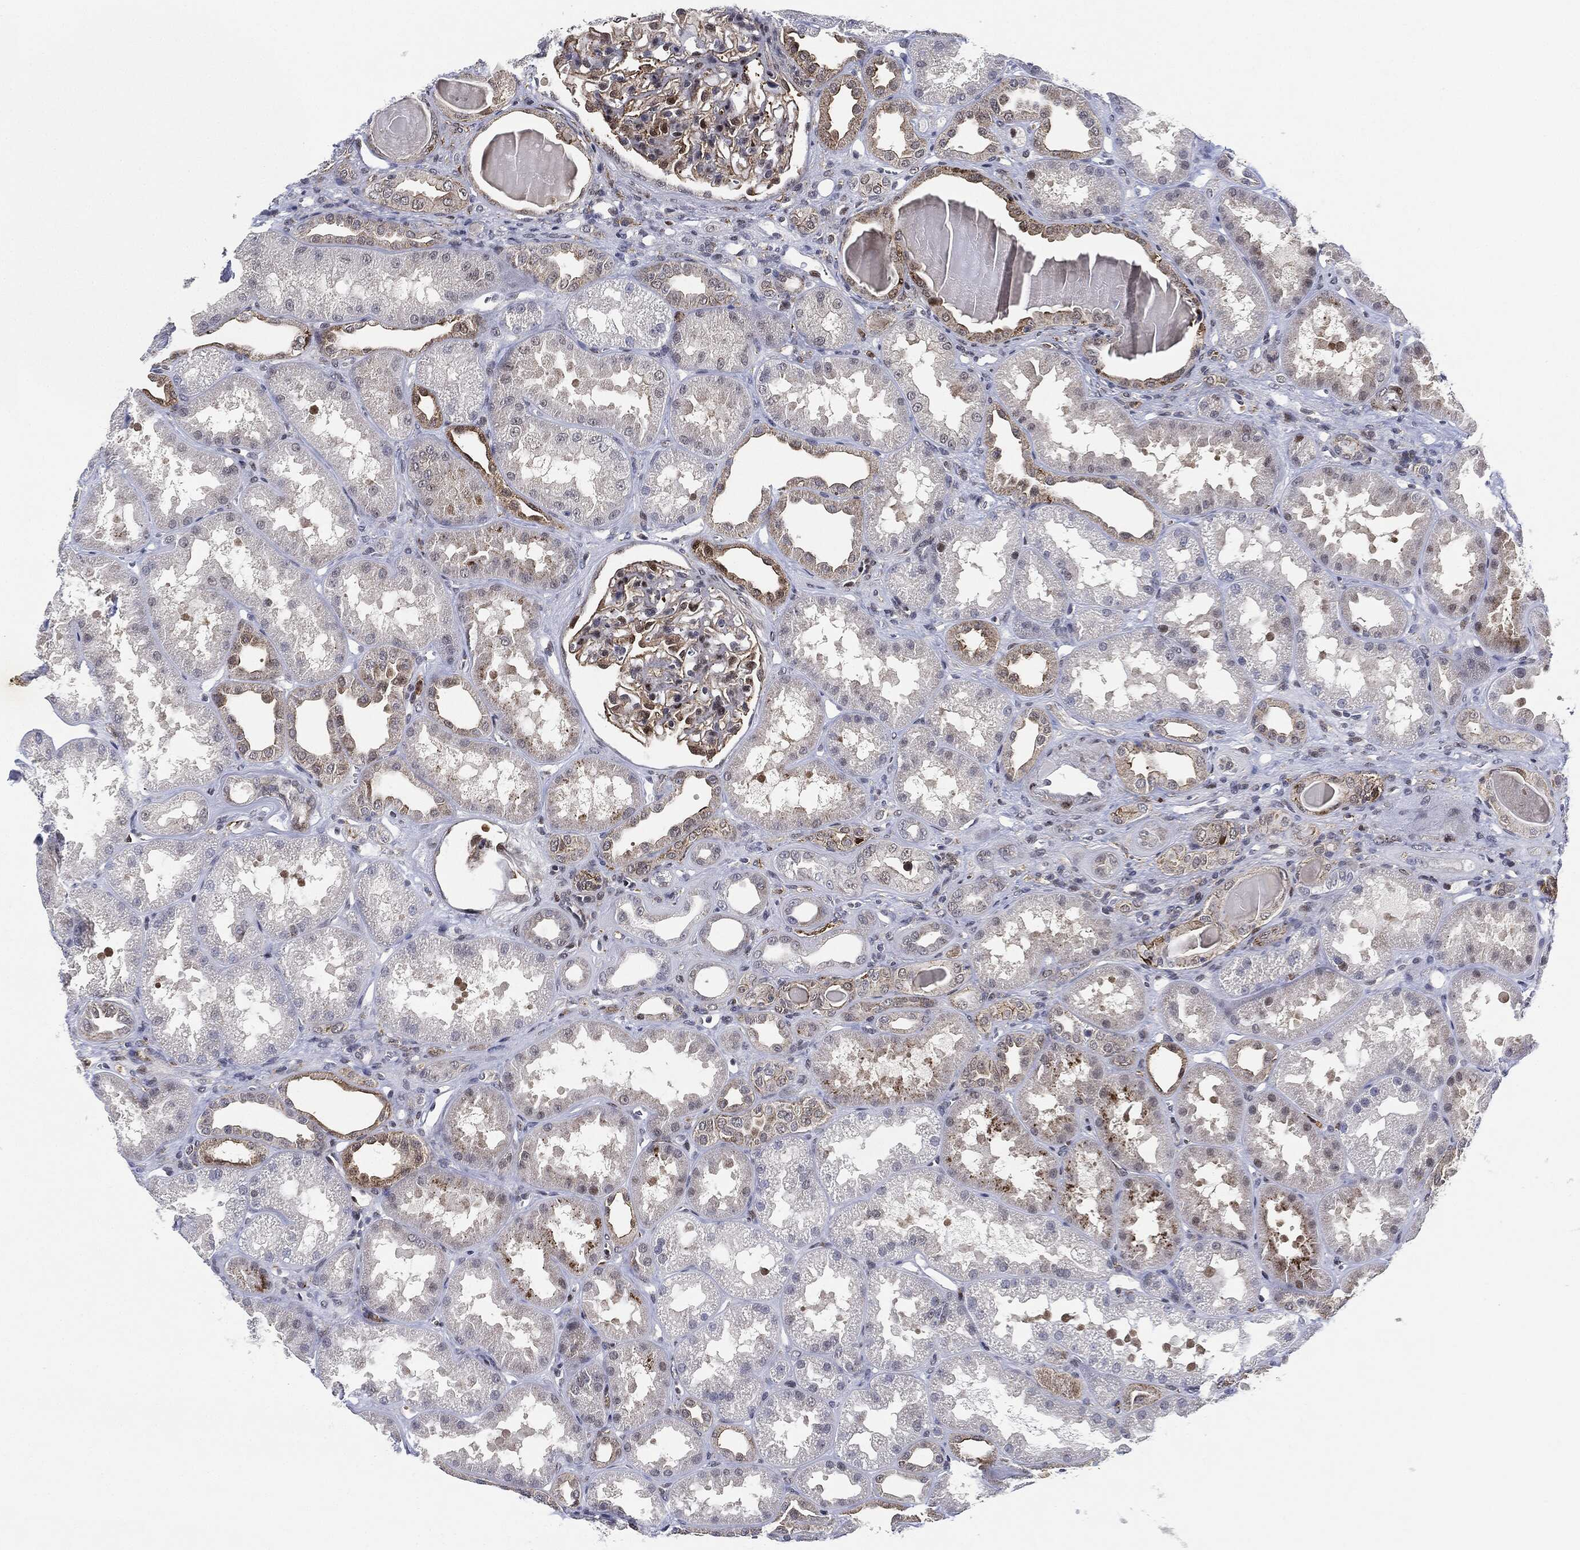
{"staining": {"intensity": "moderate", "quantity": "<25%", "location": "nuclear"}, "tissue": "kidney", "cell_type": "Cells in glomeruli", "image_type": "normal", "snomed": [{"axis": "morphology", "description": "Normal tissue, NOS"}, {"axis": "topography", "description": "Kidney"}], "caption": "A brown stain shows moderate nuclear expression of a protein in cells in glomeruli of unremarkable human kidney. (DAB (3,3'-diaminobenzidine) IHC with brightfield microscopy, high magnification).", "gene": "NANOS3", "patient": {"sex": "male", "age": 61}}